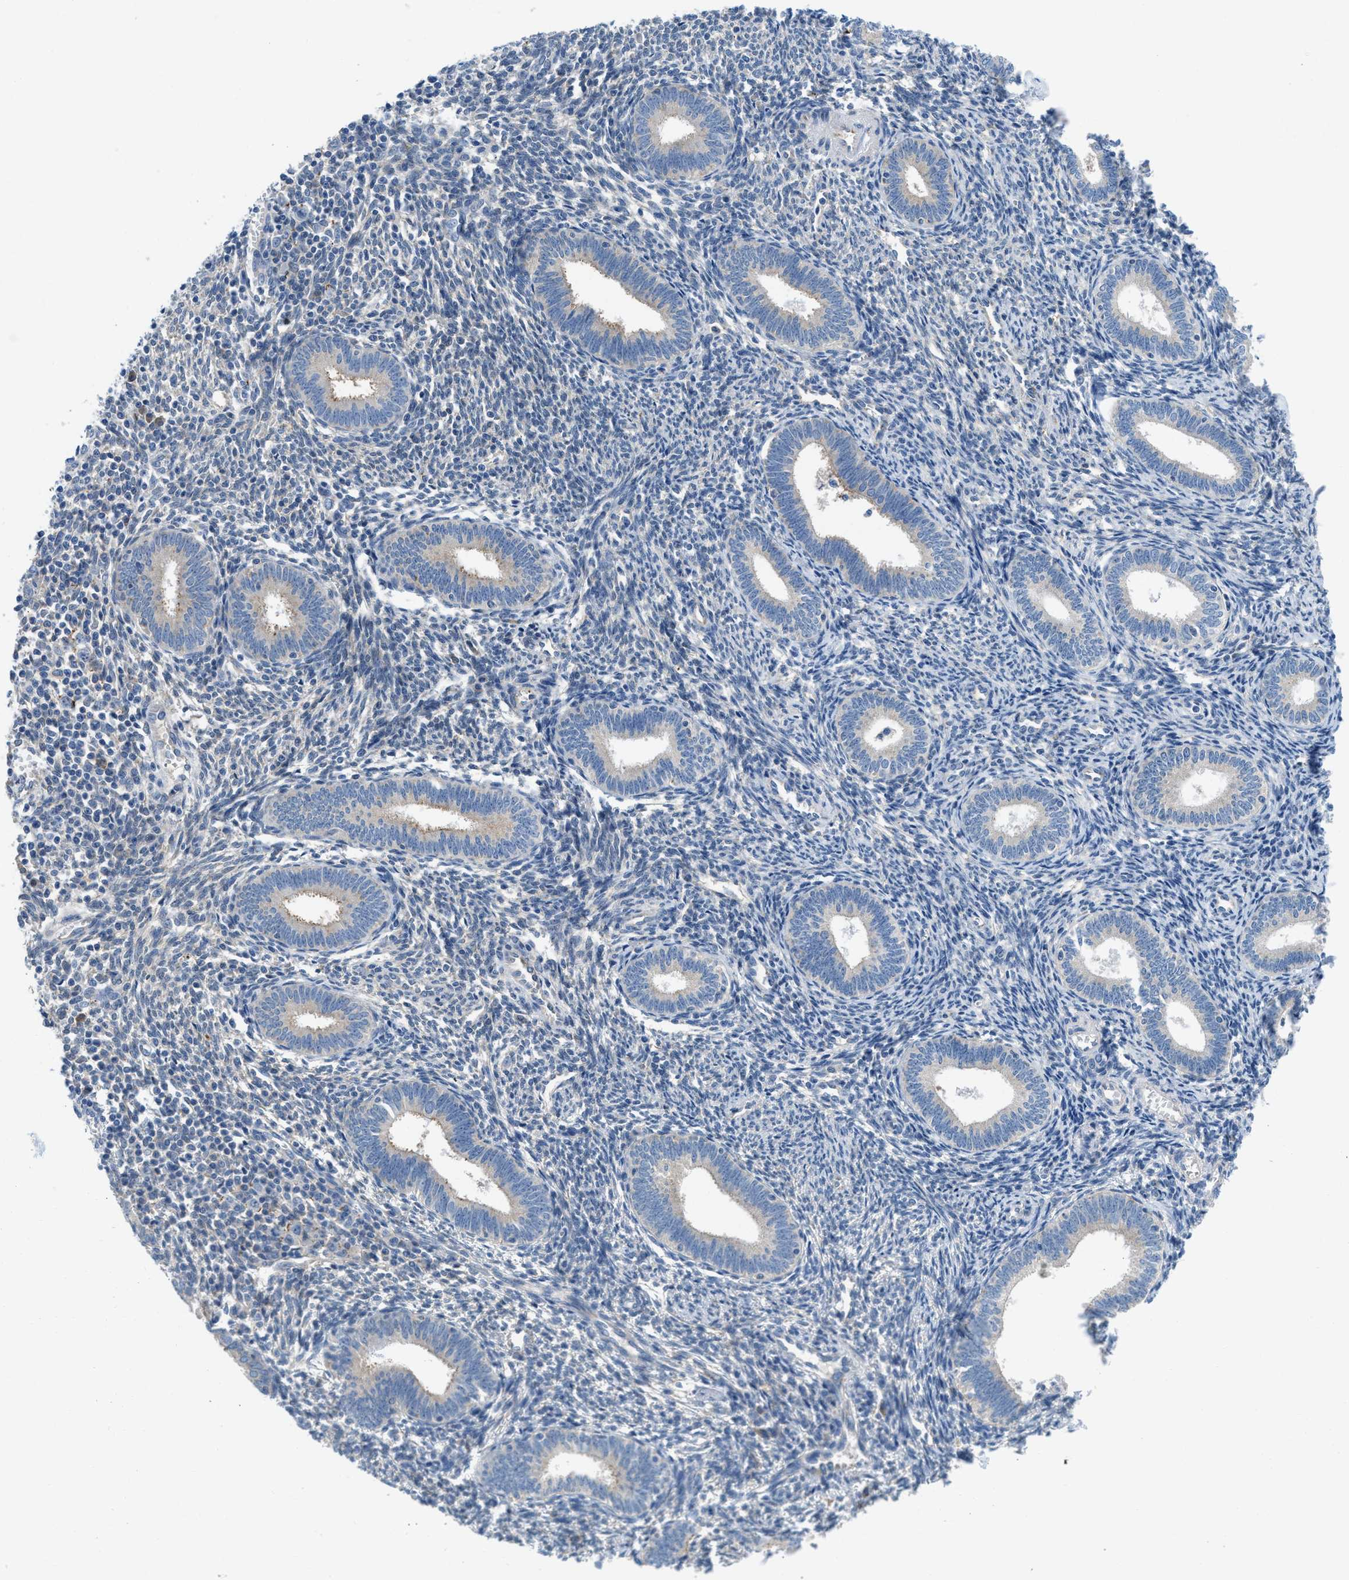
{"staining": {"intensity": "negative", "quantity": "none", "location": "none"}, "tissue": "endometrium", "cell_type": "Cells in endometrial stroma", "image_type": "normal", "snomed": [{"axis": "morphology", "description": "Normal tissue, NOS"}, {"axis": "topography", "description": "Endometrium"}], "caption": "An IHC micrograph of benign endometrium is shown. There is no staining in cells in endometrial stroma of endometrium. (DAB (3,3'-diaminobenzidine) IHC with hematoxylin counter stain).", "gene": "BNC2", "patient": {"sex": "female", "age": 41}}